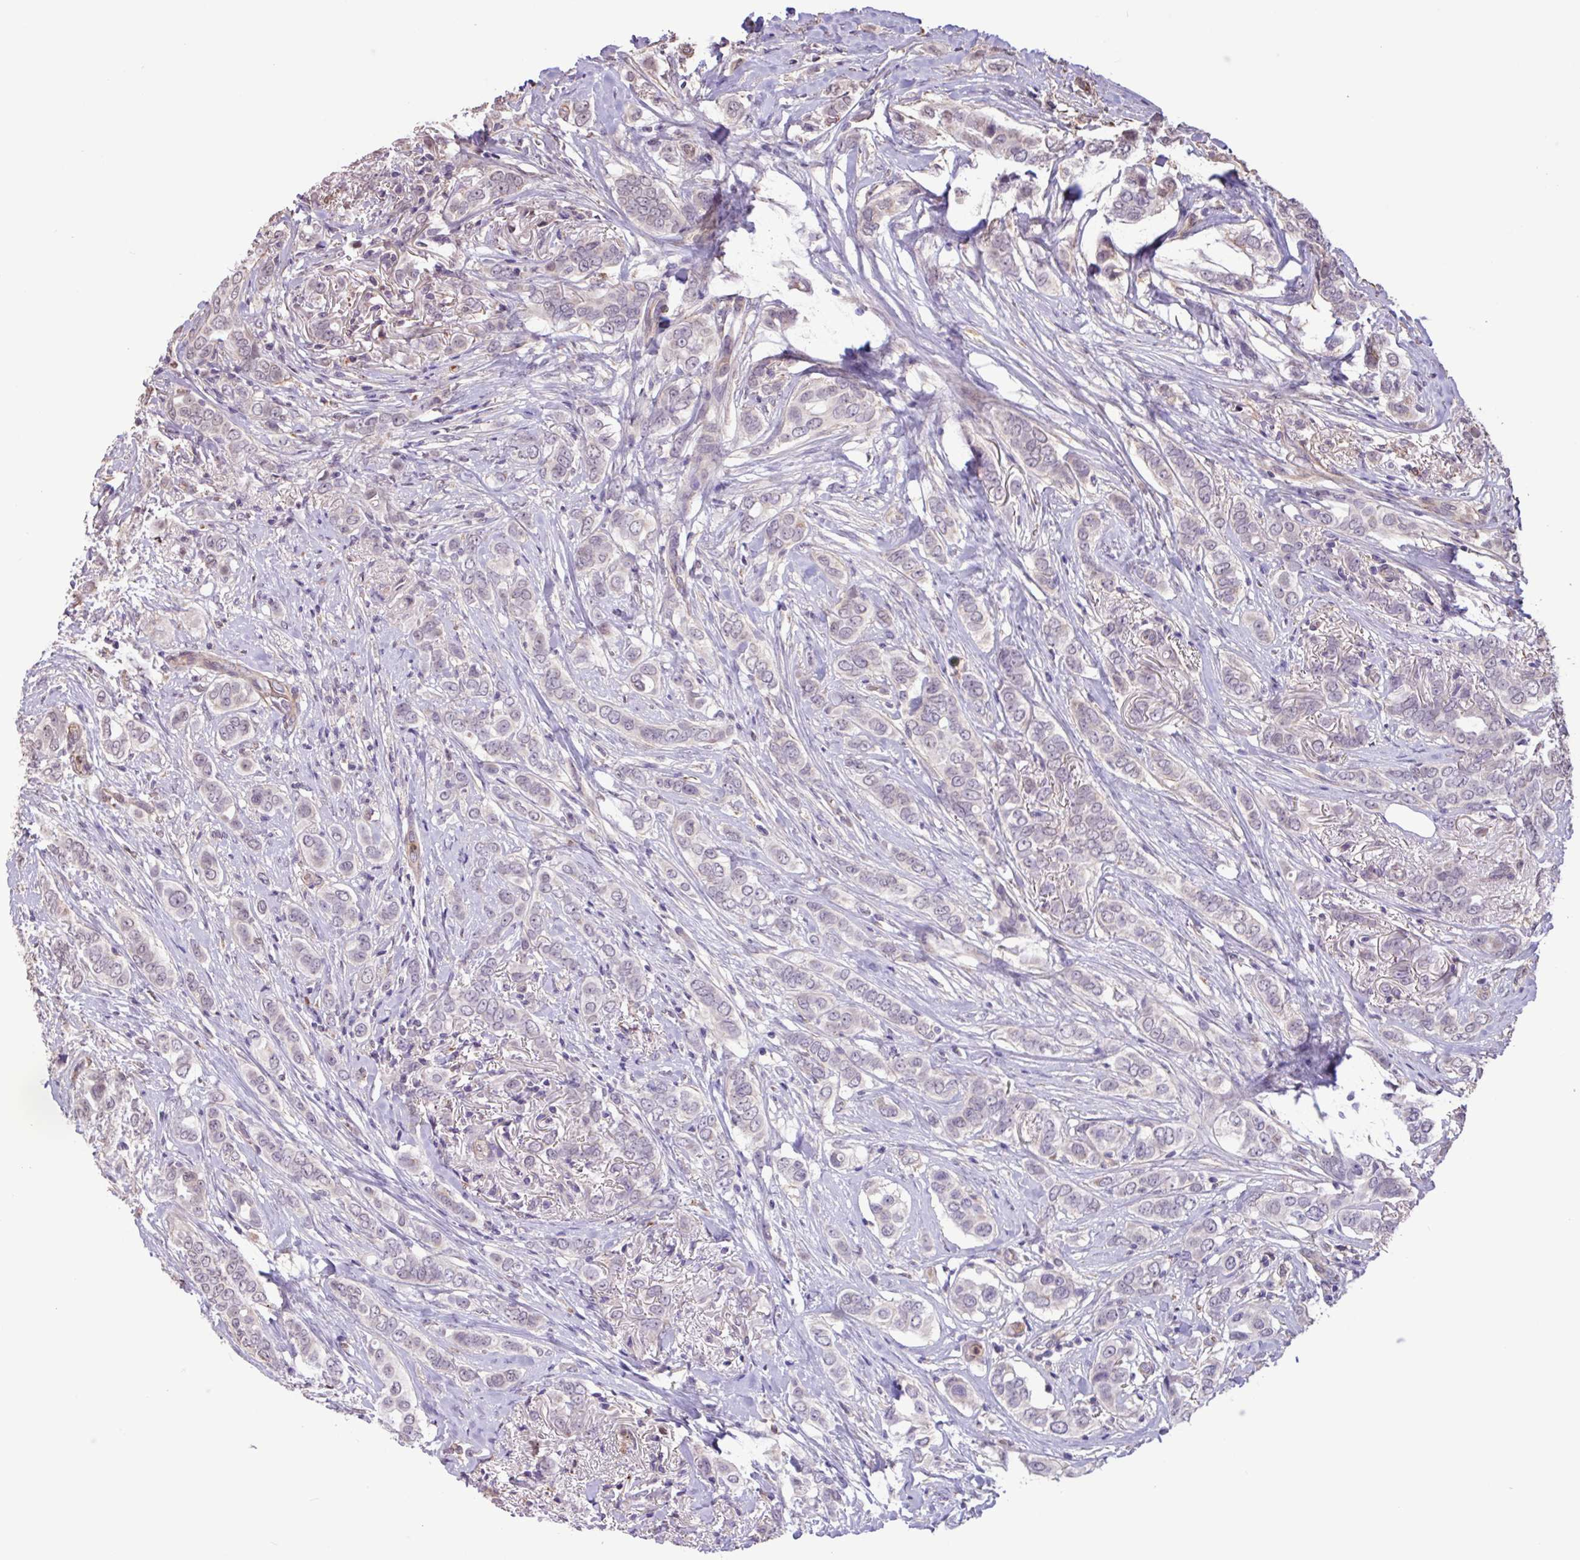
{"staining": {"intensity": "negative", "quantity": "none", "location": "none"}, "tissue": "breast cancer", "cell_type": "Tumor cells", "image_type": "cancer", "snomed": [{"axis": "morphology", "description": "Lobular carcinoma"}, {"axis": "topography", "description": "Breast"}], "caption": "Tumor cells show no significant protein positivity in breast lobular carcinoma.", "gene": "CHST11", "patient": {"sex": "female", "age": 51}}